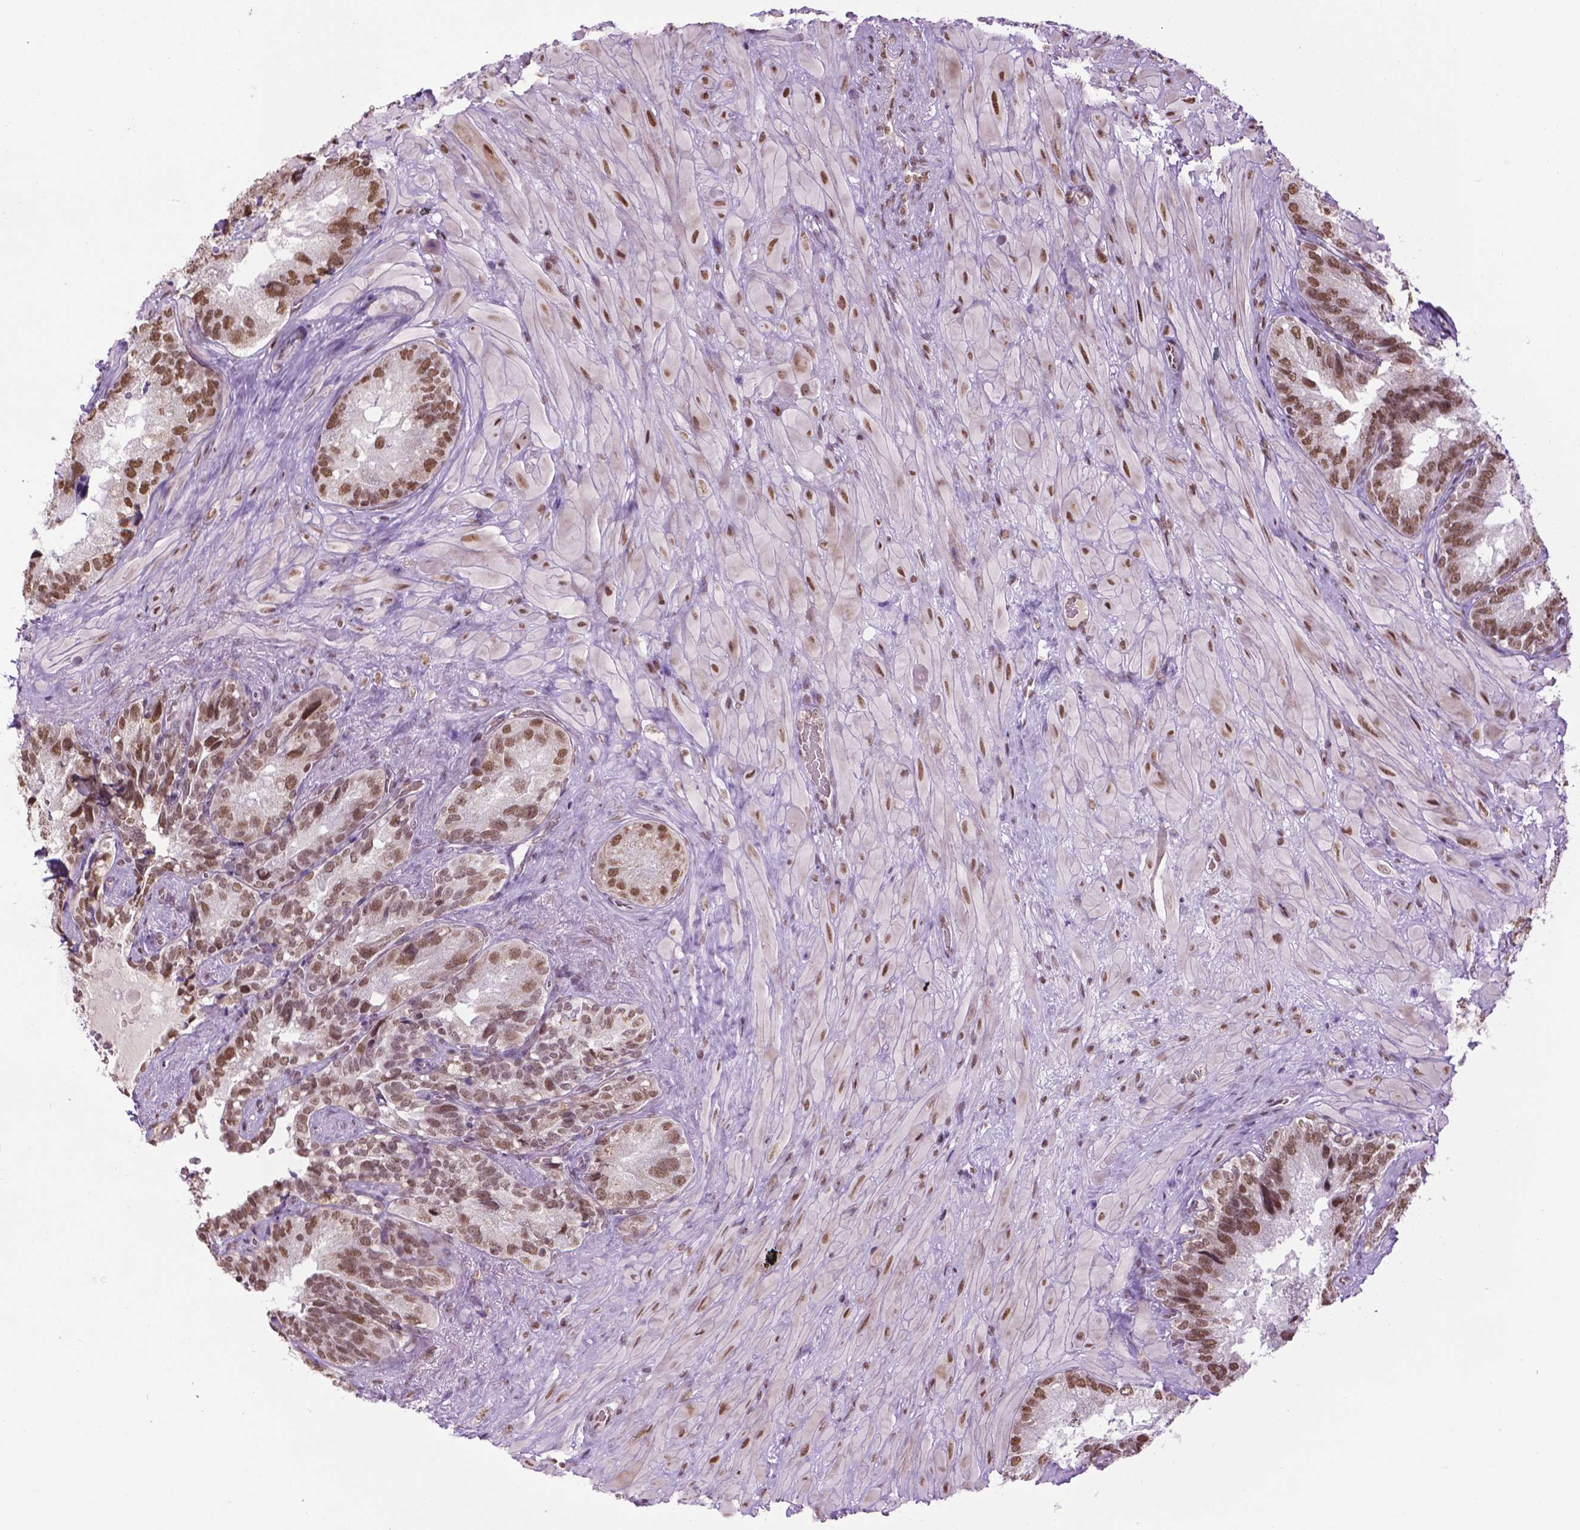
{"staining": {"intensity": "moderate", "quantity": ">75%", "location": "nuclear"}, "tissue": "seminal vesicle", "cell_type": "Glandular cells", "image_type": "normal", "snomed": [{"axis": "morphology", "description": "Normal tissue, NOS"}, {"axis": "topography", "description": "Seminal veicle"}], "caption": "Protein expression analysis of normal human seminal vesicle reveals moderate nuclear staining in about >75% of glandular cells. Using DAB (brown) and hematoxylin (blue) stains, captured at high magnification using brightfield microscopy.", "gene": "COL23A1", "patient": {"sex": "male", "age": 69}}